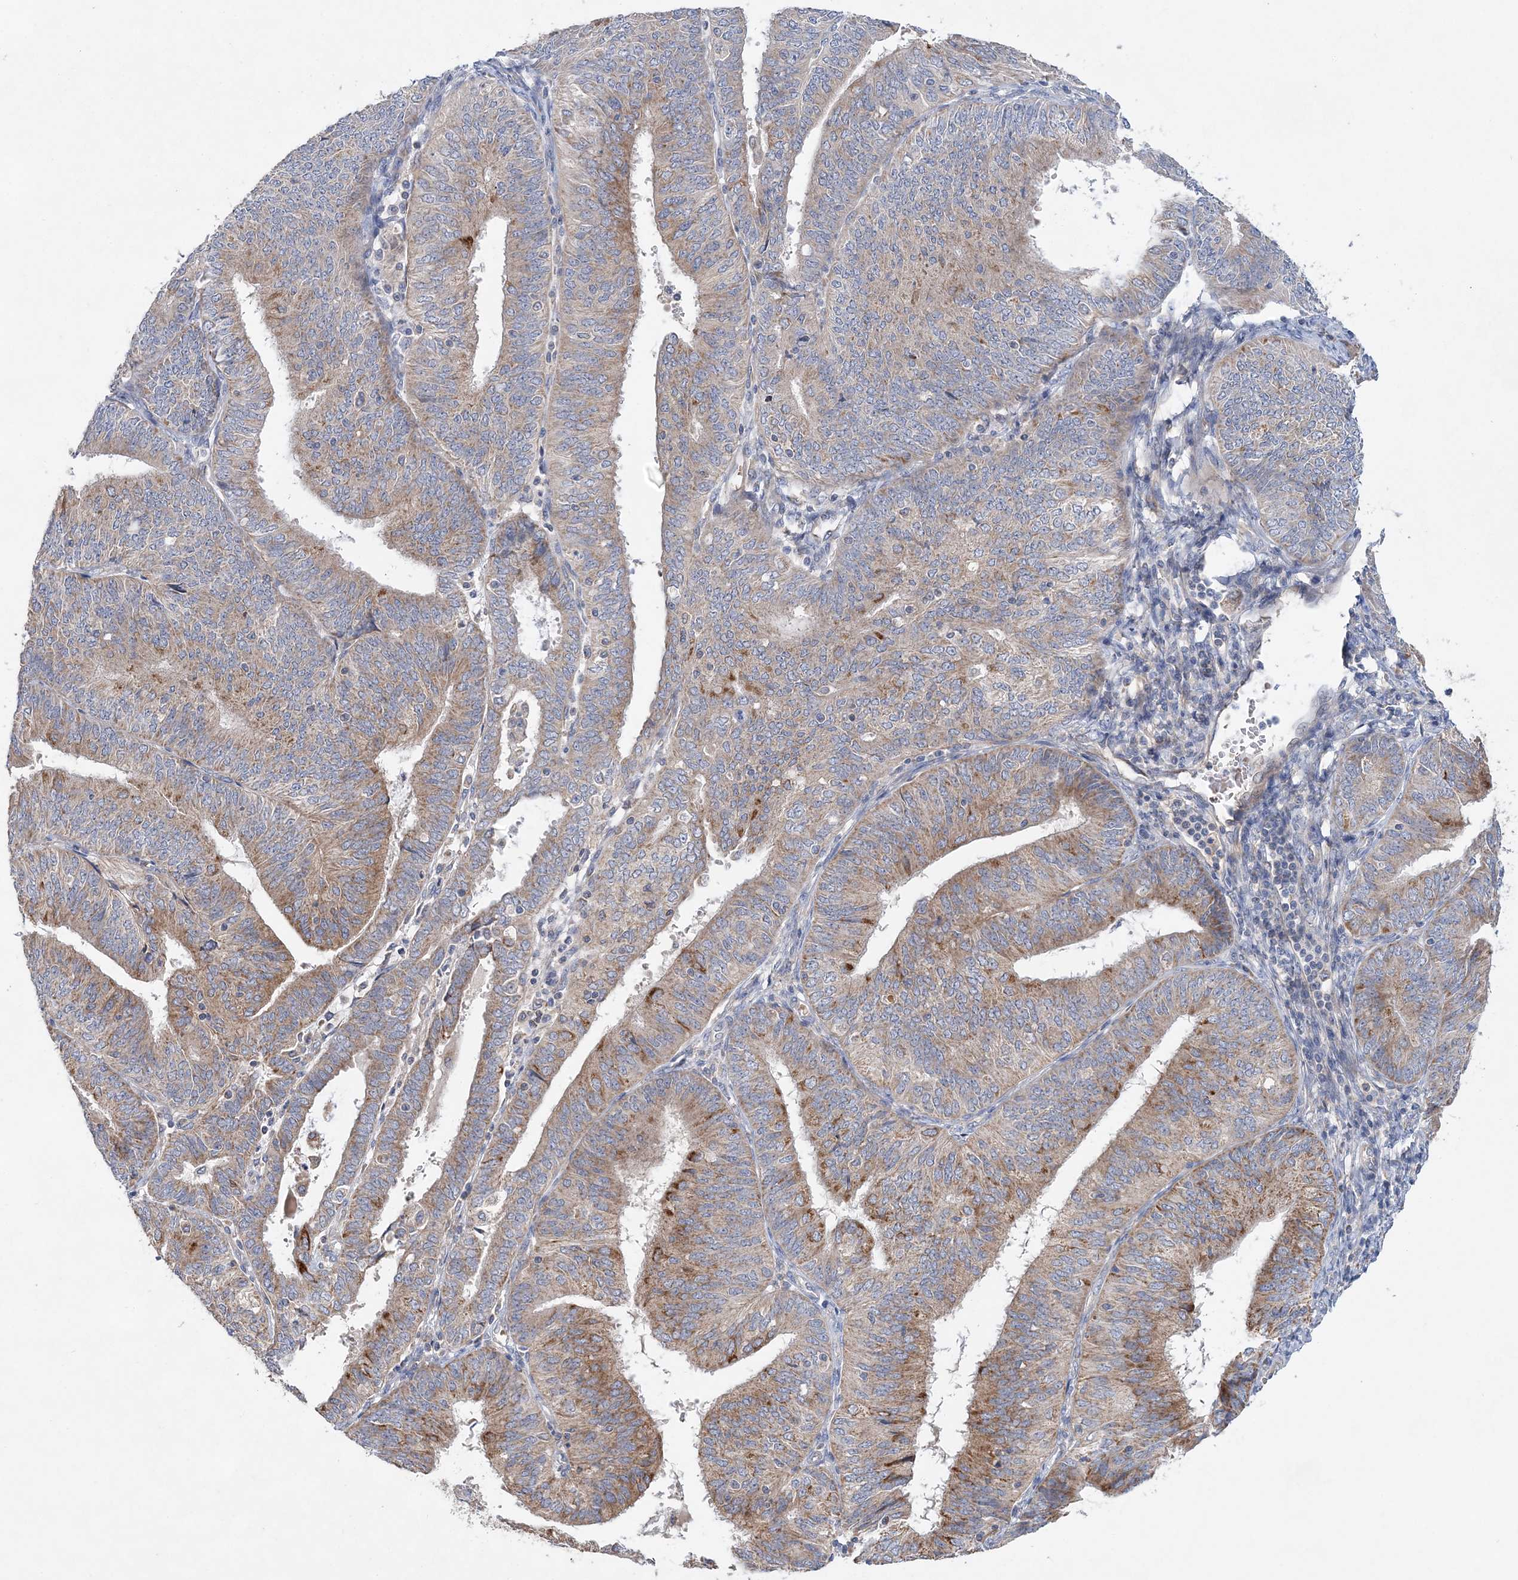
{"staining": {"intensity": "moderate", "quantity": "25%-75%", "location": "cytoplasmic/membranous"}, "tissue": "endometrial cancer", "cell_type": "Tumor cells", "image_type": "cancer", "snomed": [{"axis": "morphology", "description": "Adenocarcinoma, NOS"}, {"axis": "topography", "description": "Endometrium"}], "caption": "Immunohistochemical staining of human endometrial adenocarcinoma reveals moderate cytoplasmic/membranous protein staining in about 25%-75% of tumor cells. The protein is shown in brown color, while the nuclei are stained blue.", "gene": "TRAPPC13", "patient": {"sex": "female", "age": 58}}